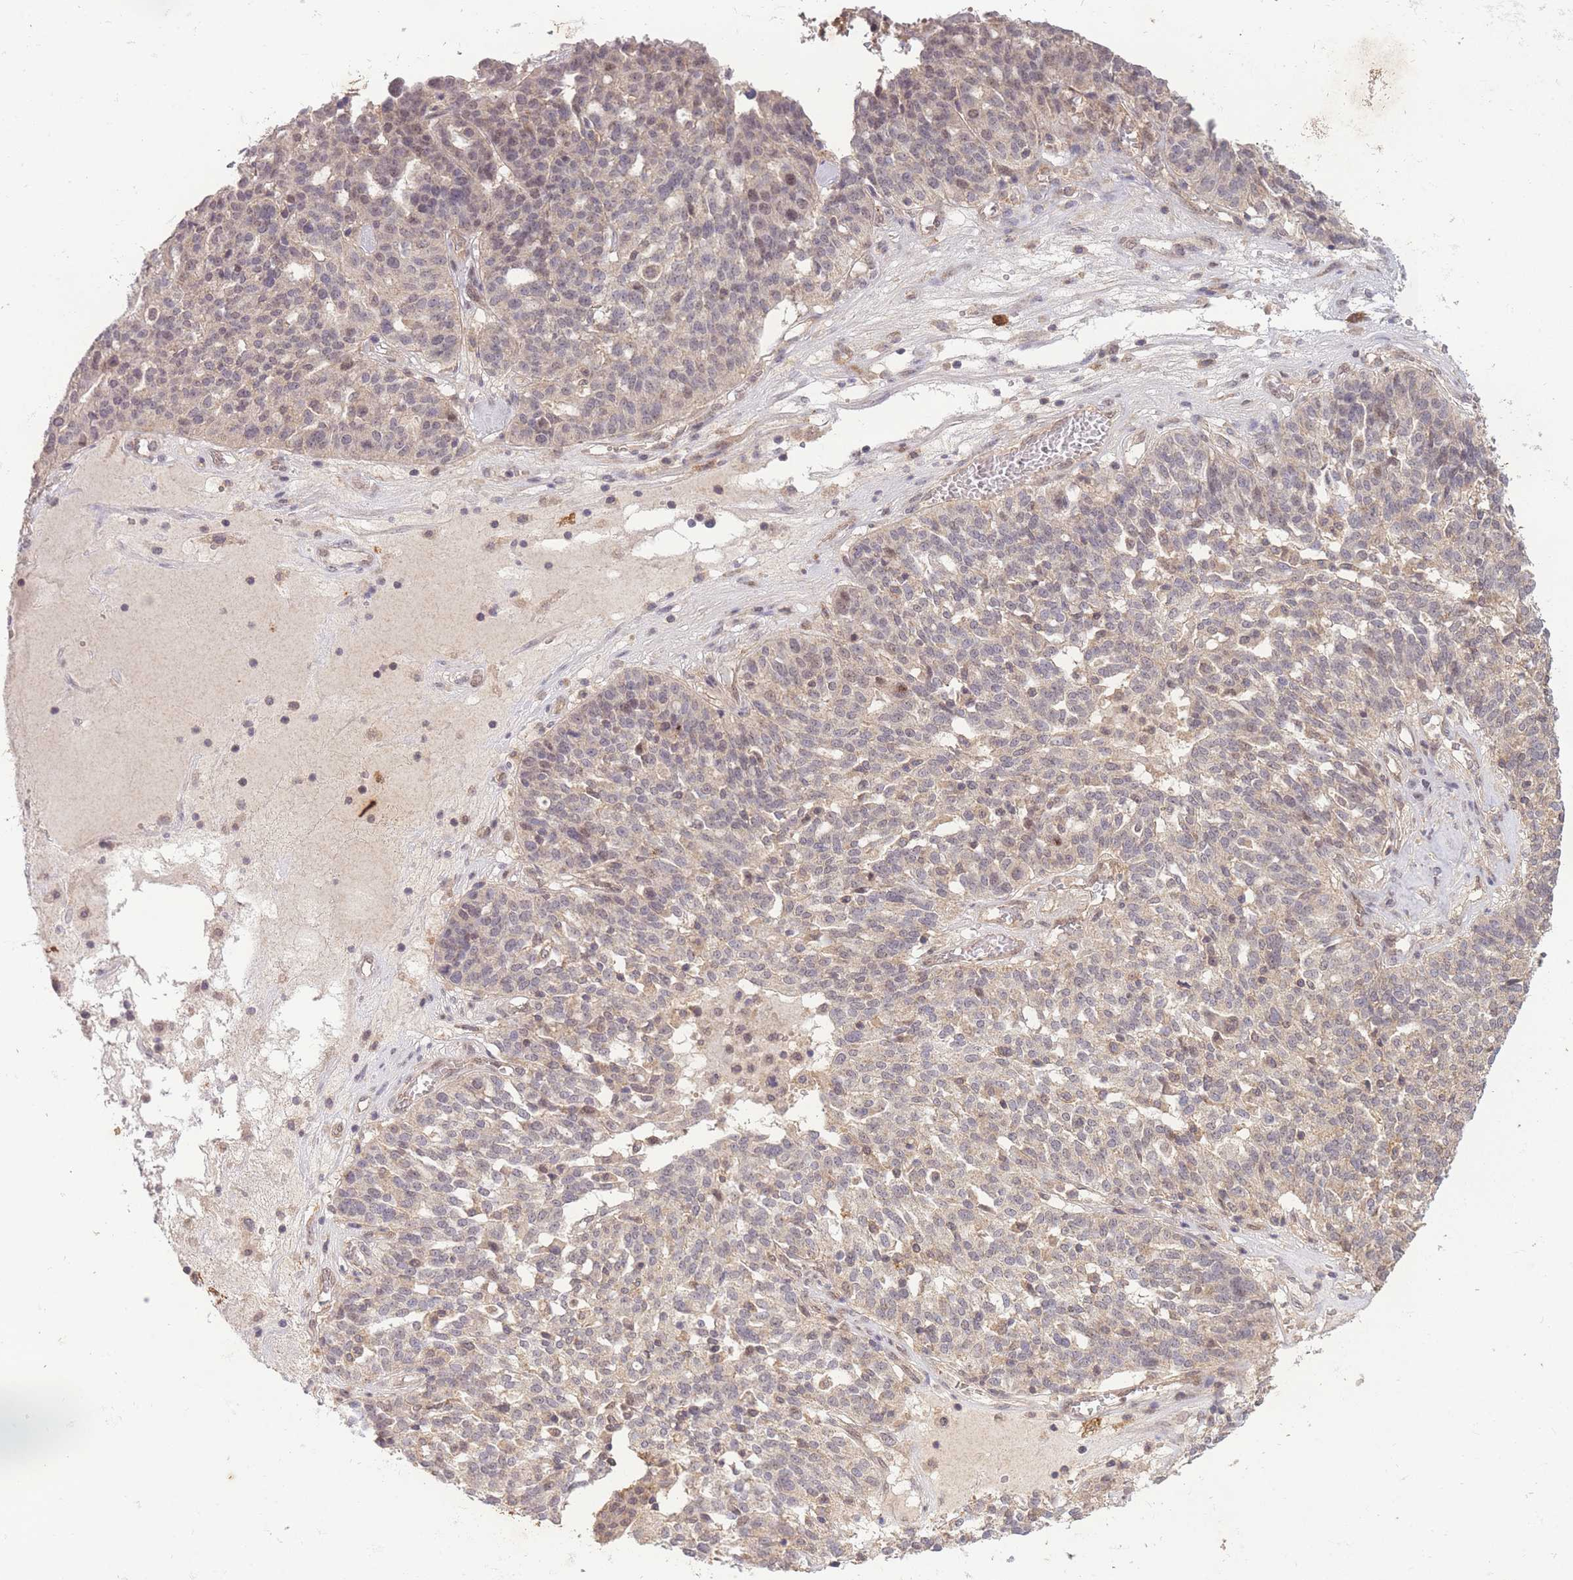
{"staining": {"intensity": "weak", "quantity": "<25%", "location": "nuclear"}, "tissue": "ovarian cancer", "cell_type": "Tumor cells", "image_type": "cancer", "snomed": [{"axis": "morphology", "description": "Cystadenocarcinoma, serous, NOS"}, {"axis": "topography", "description": "Ovary"}], "caption": "This is an immunohistochemistry image of ovarian cancer (serous cystadenocarcinoma). There is no staining in tumor cells.", "gene": "RNF144B", "patient": {"sex": "female", "age": 59}}